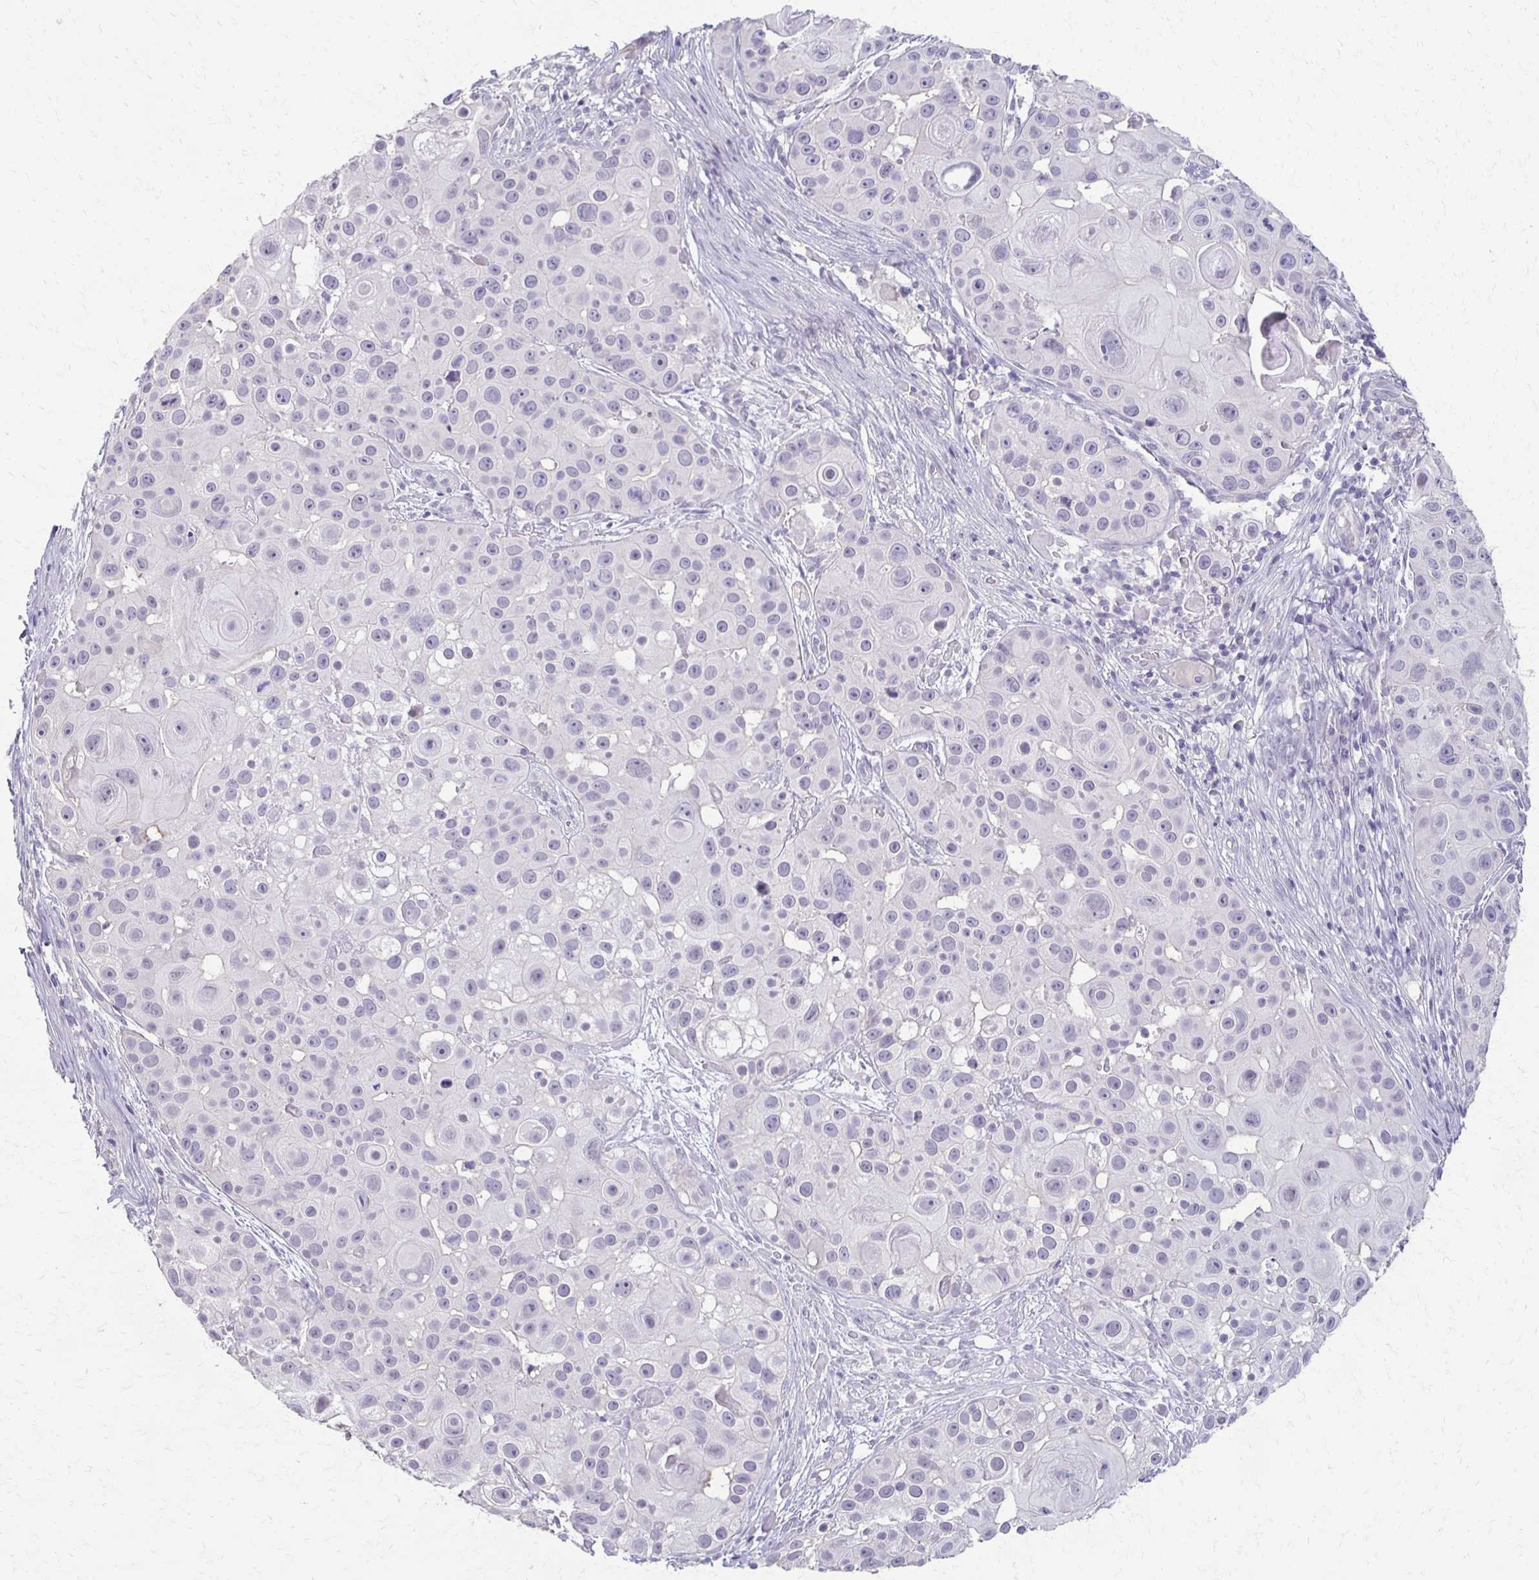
{"staining": {"intensity": "negative", "quantity": "none", "location": "none"}, "tissue": "skin cancer", "cell_type": "Tumor cells", "image_type": "cancer", "snomed": [{"axis": "morphology", "description": "Squamous cell carcinoma, NOS"}, {"axis": "topography", "description": "Skin"}], "caption": "DAB (3,3'-diaminobenzidine) immunohistochemical staining of human squamous cell carcinoma (skin) exhibits no significant positivity in tumor cells. (DAB immunohistochemistry visualized using brightfield microscopy, high magnification).", "gene": "FOXO4", "patient": {"sex": "male", "age": 92}}